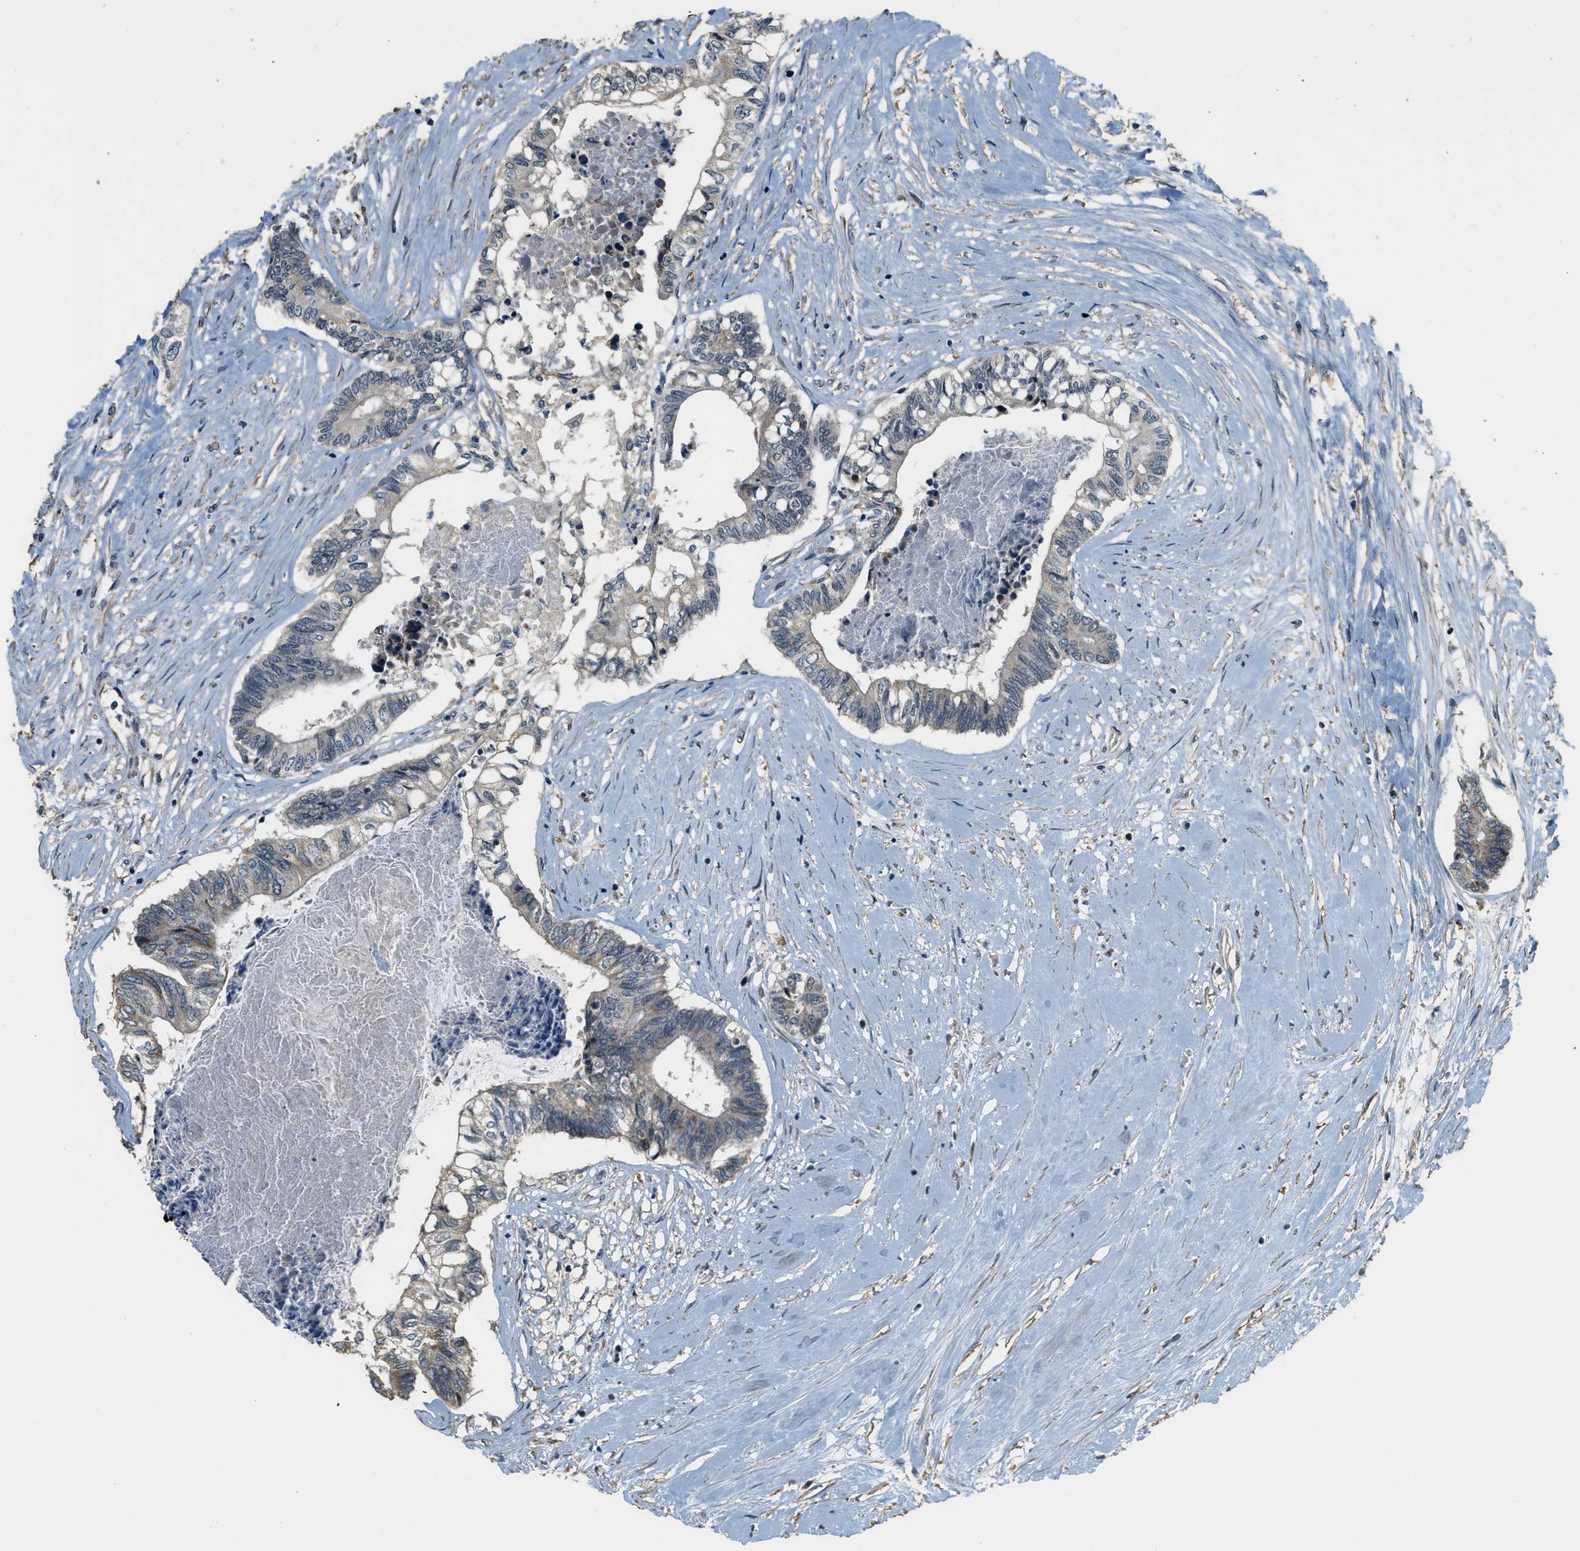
{"staining": {"intensity": "weak", "quantity": ">75%", "location": "cytoplasmic/membranous"}, "tissue": "colorectal cancer", "cell_type": "Tumor cells", "image_type": "cancer", "snomed": [{"axis": "morphology", "description": "Adenocarcinoma, NOS"}, {"axis": "topography", "description": "Rectum"}], "caption": "A brown stain highlights weak cytoplasmic/membranous positivity of a protein in human colorectal cancer (adenocarcinoma) tumor cells.", "gene": "MED21", "patient": {"sex": "male", "age": 63}}